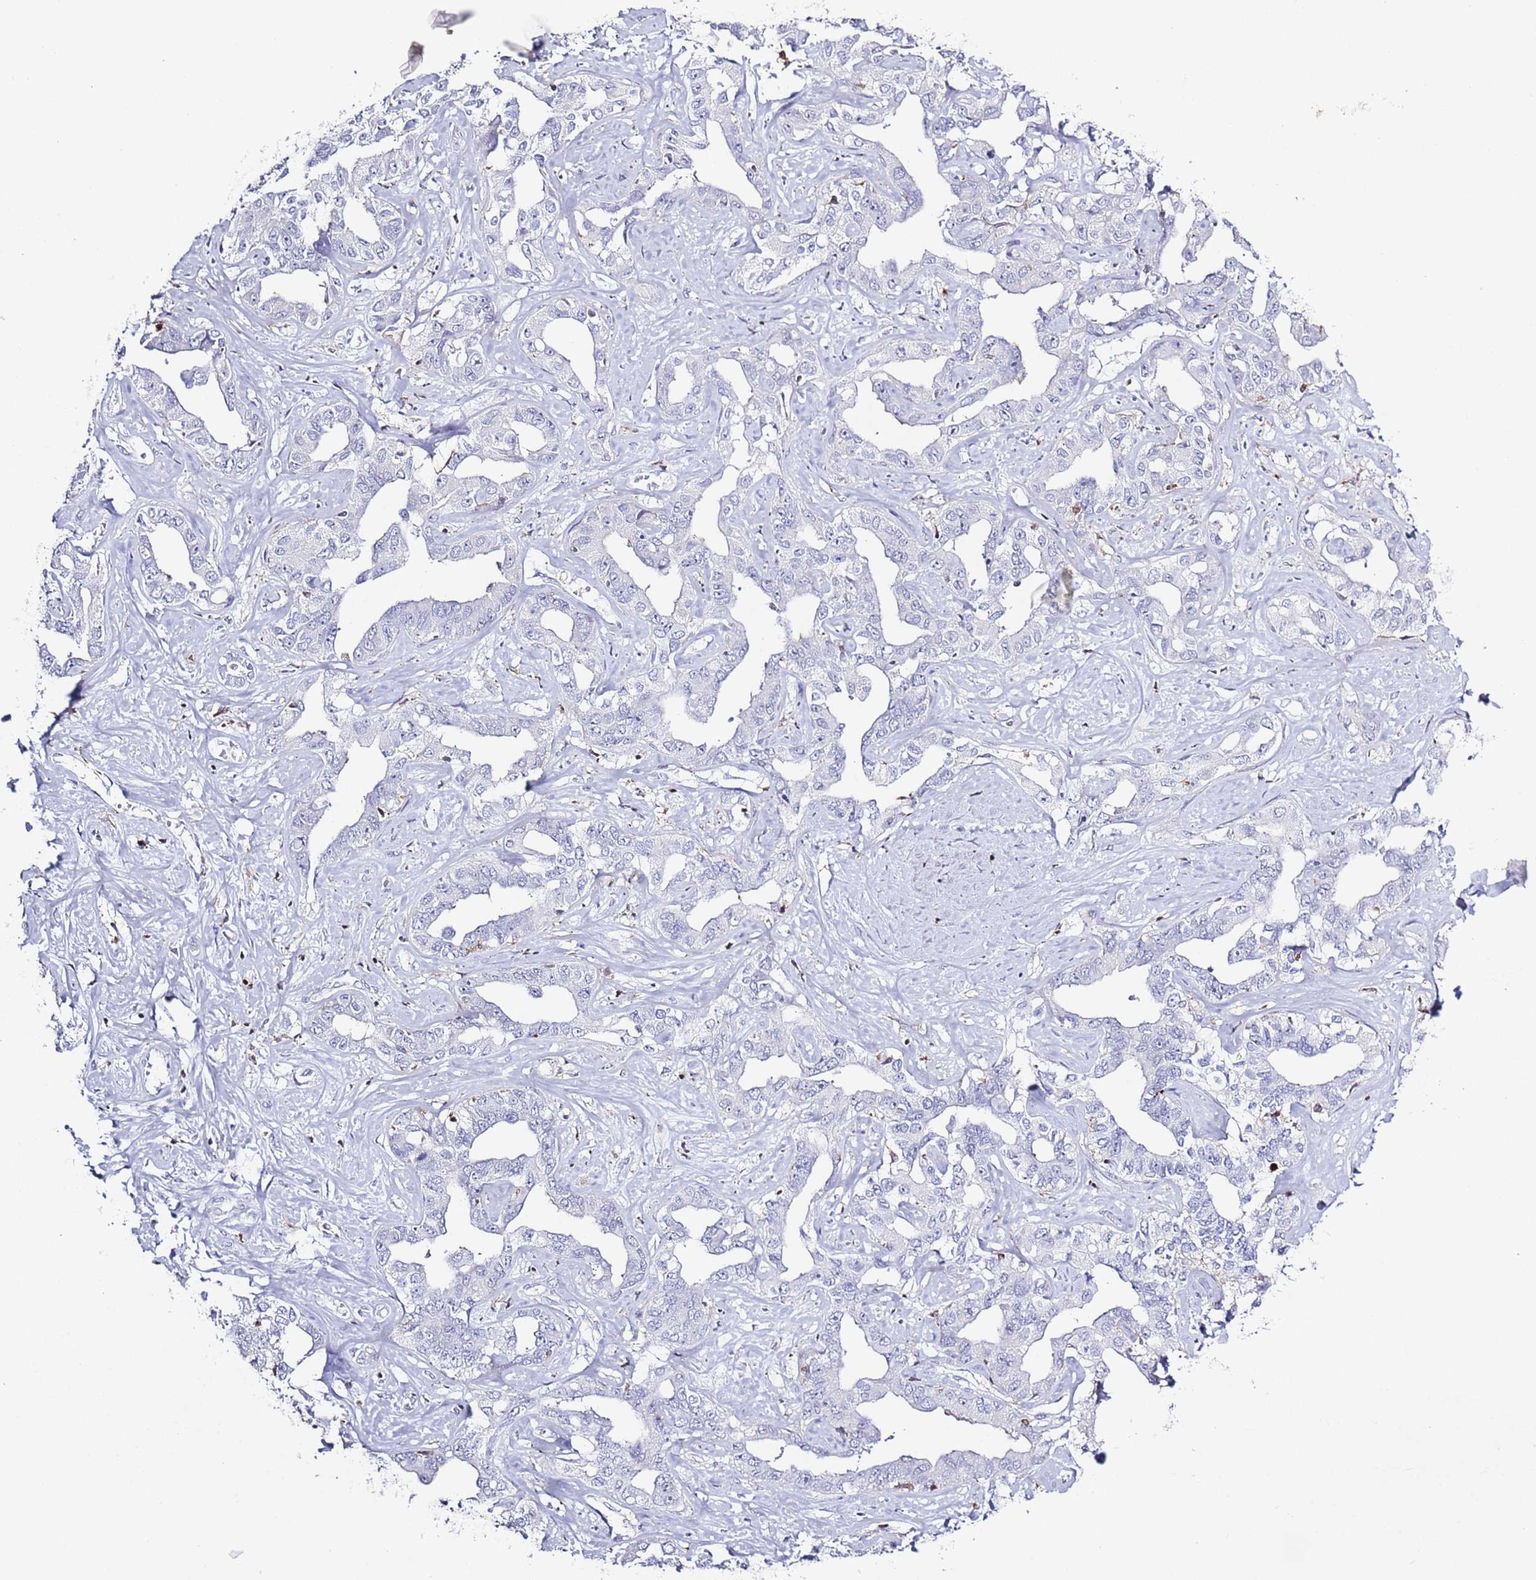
{"staining": {"intensity": "negative", "quantity": "none", "location": "none"}, "tissue": "liver cancer", "cell_type": "Tumor cells", "image_type": "cancer", "snomed": [{"axis": "morphology", "description": "Cholangiocarcinoma"}, {"axis": "topography", "description": "Liver"}], "caption": "DAB immunohistochemical staining of human liver cancer (cholangiocarcinoma) displays no significant staining in tumor cells.", "gene": "LPXN", "patient": {"sex": "male", "age": 59}}